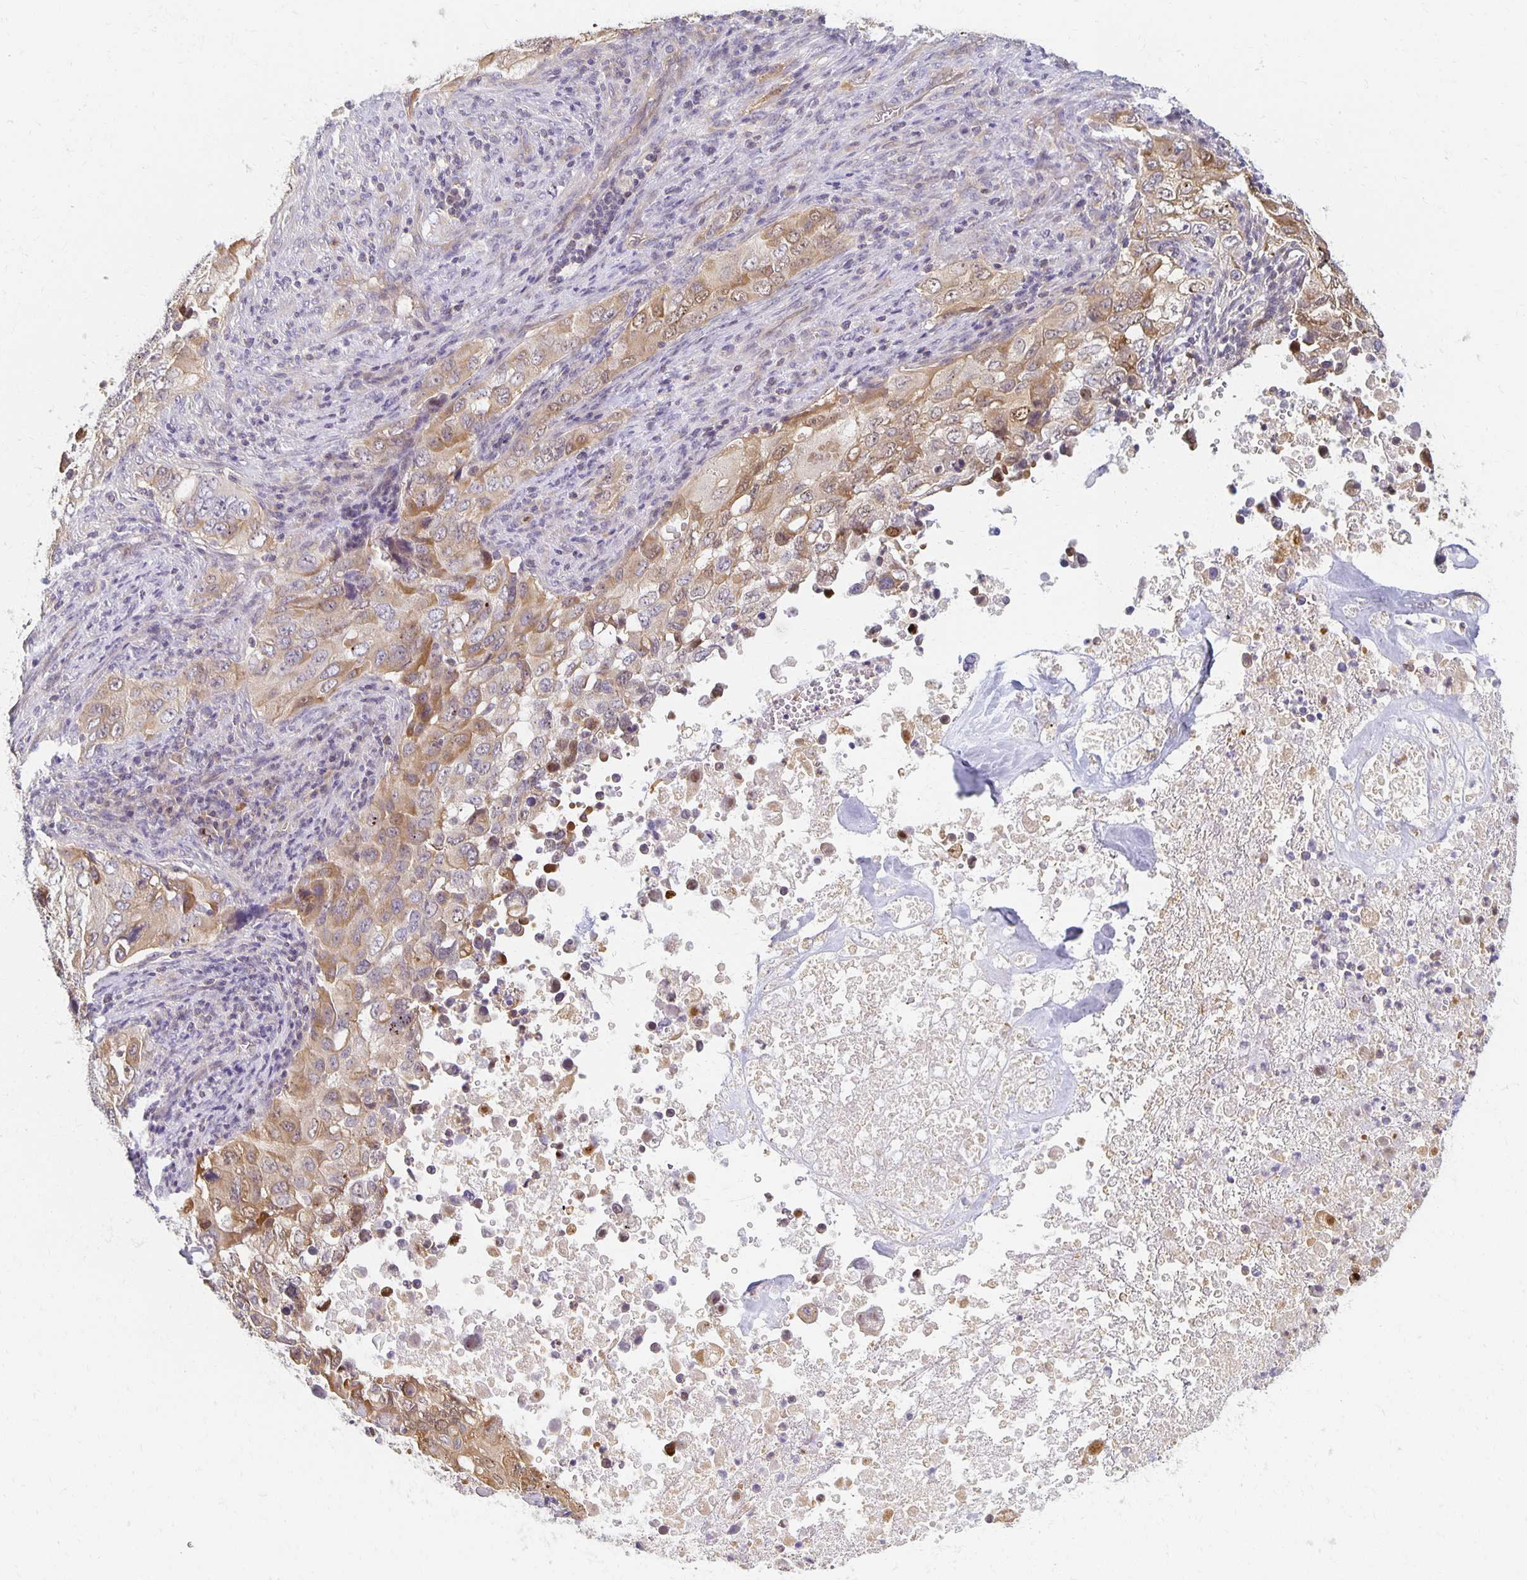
{"staining": {"intensity": "moderate", "quantity": "25%-75%", "location": "cytoplasmic/membranous"}, "tissue": "lung cancer", "cell_type": "Tumor cells", "image_type": "cancer", "snomed": [{"axis": "morphology", "description": "Adenocarcinoma, NOS"}, {"axis": "morphology", "description": "Adenocarcinoma, metastatic, NOS"}, {"axis": "topography", "description": "Lymph node"}, {"axis": "topography", "description": "Lung"}], "caption": "Immunohistochemical staining of human metastatic adenocarcinoma (lung) exhibits medium levels of moderate cytoplasmic/membranous staining in about 25%-75% of tumor cells.", "gene": "SORL1", "patient": {"sex": "female", "age": 42}}